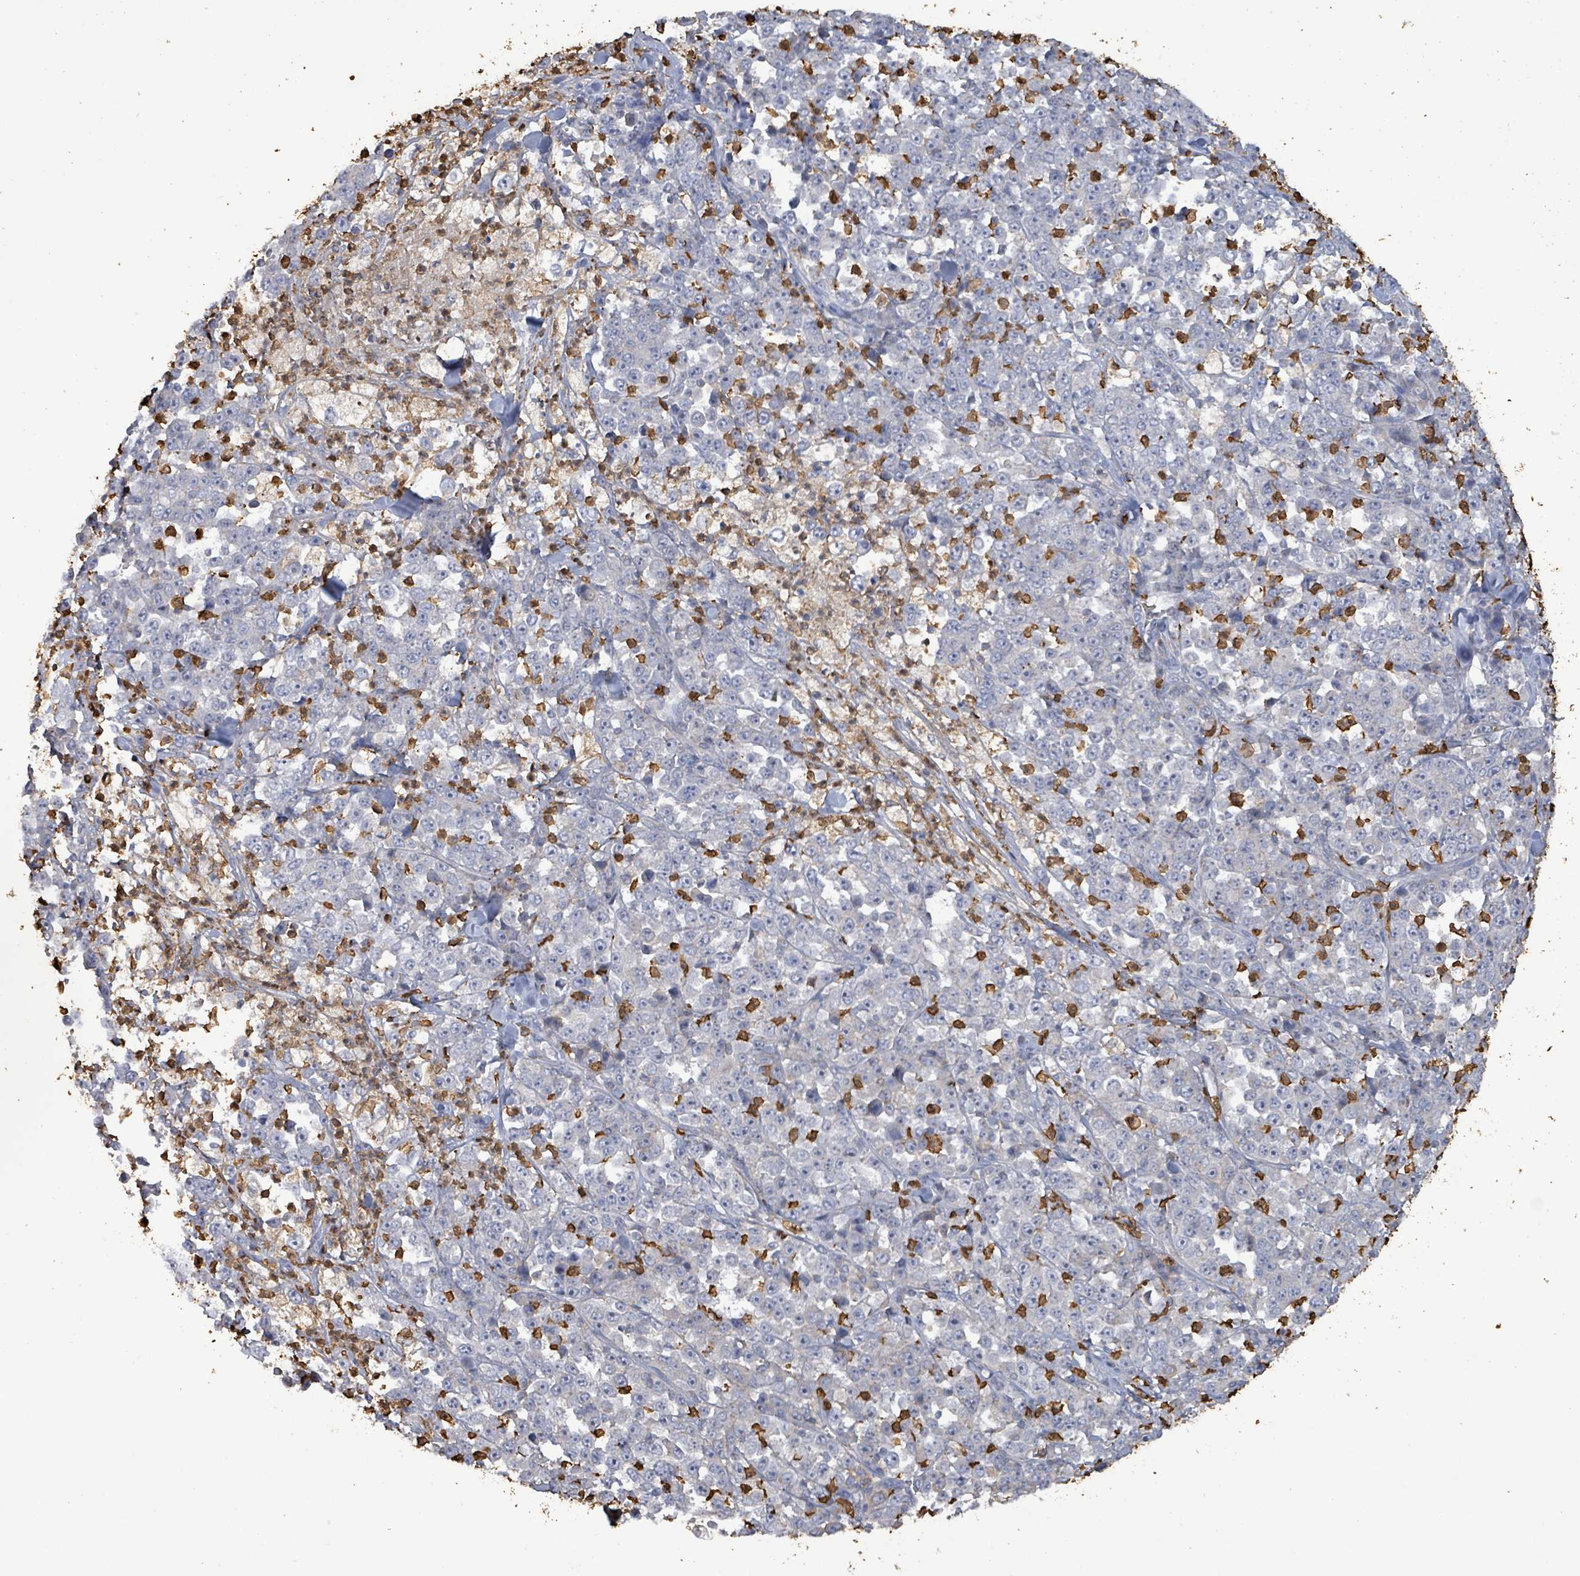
{"staining": {"intensity": "negative", "quantity": "none", "location": "none"}, "tissue": "stomach cancer", "cell_type": "Tumor cells", "image_type": "cancer", "snomed": [{"axis": "morphology", "description": "Normal tissue, NOS"}, {"axis": "morphology", "description": "Adenocarcinoma, NOS"}, {"axis": "topography", "description": "Stomach, upper"}, {"axis": "topography", "description": "Stomach"}], "caption": "High power microscopy image of an immunohistochemistry image of adenocarcinoma (stomach), revealing no significant expression in tumor cells. (DAB (3,3'-diaminobenzidine) immunohistochemistry (IHC), high magnification).", "gene": "FAM210A", "patient": {"sex": "male", "age": 59}}